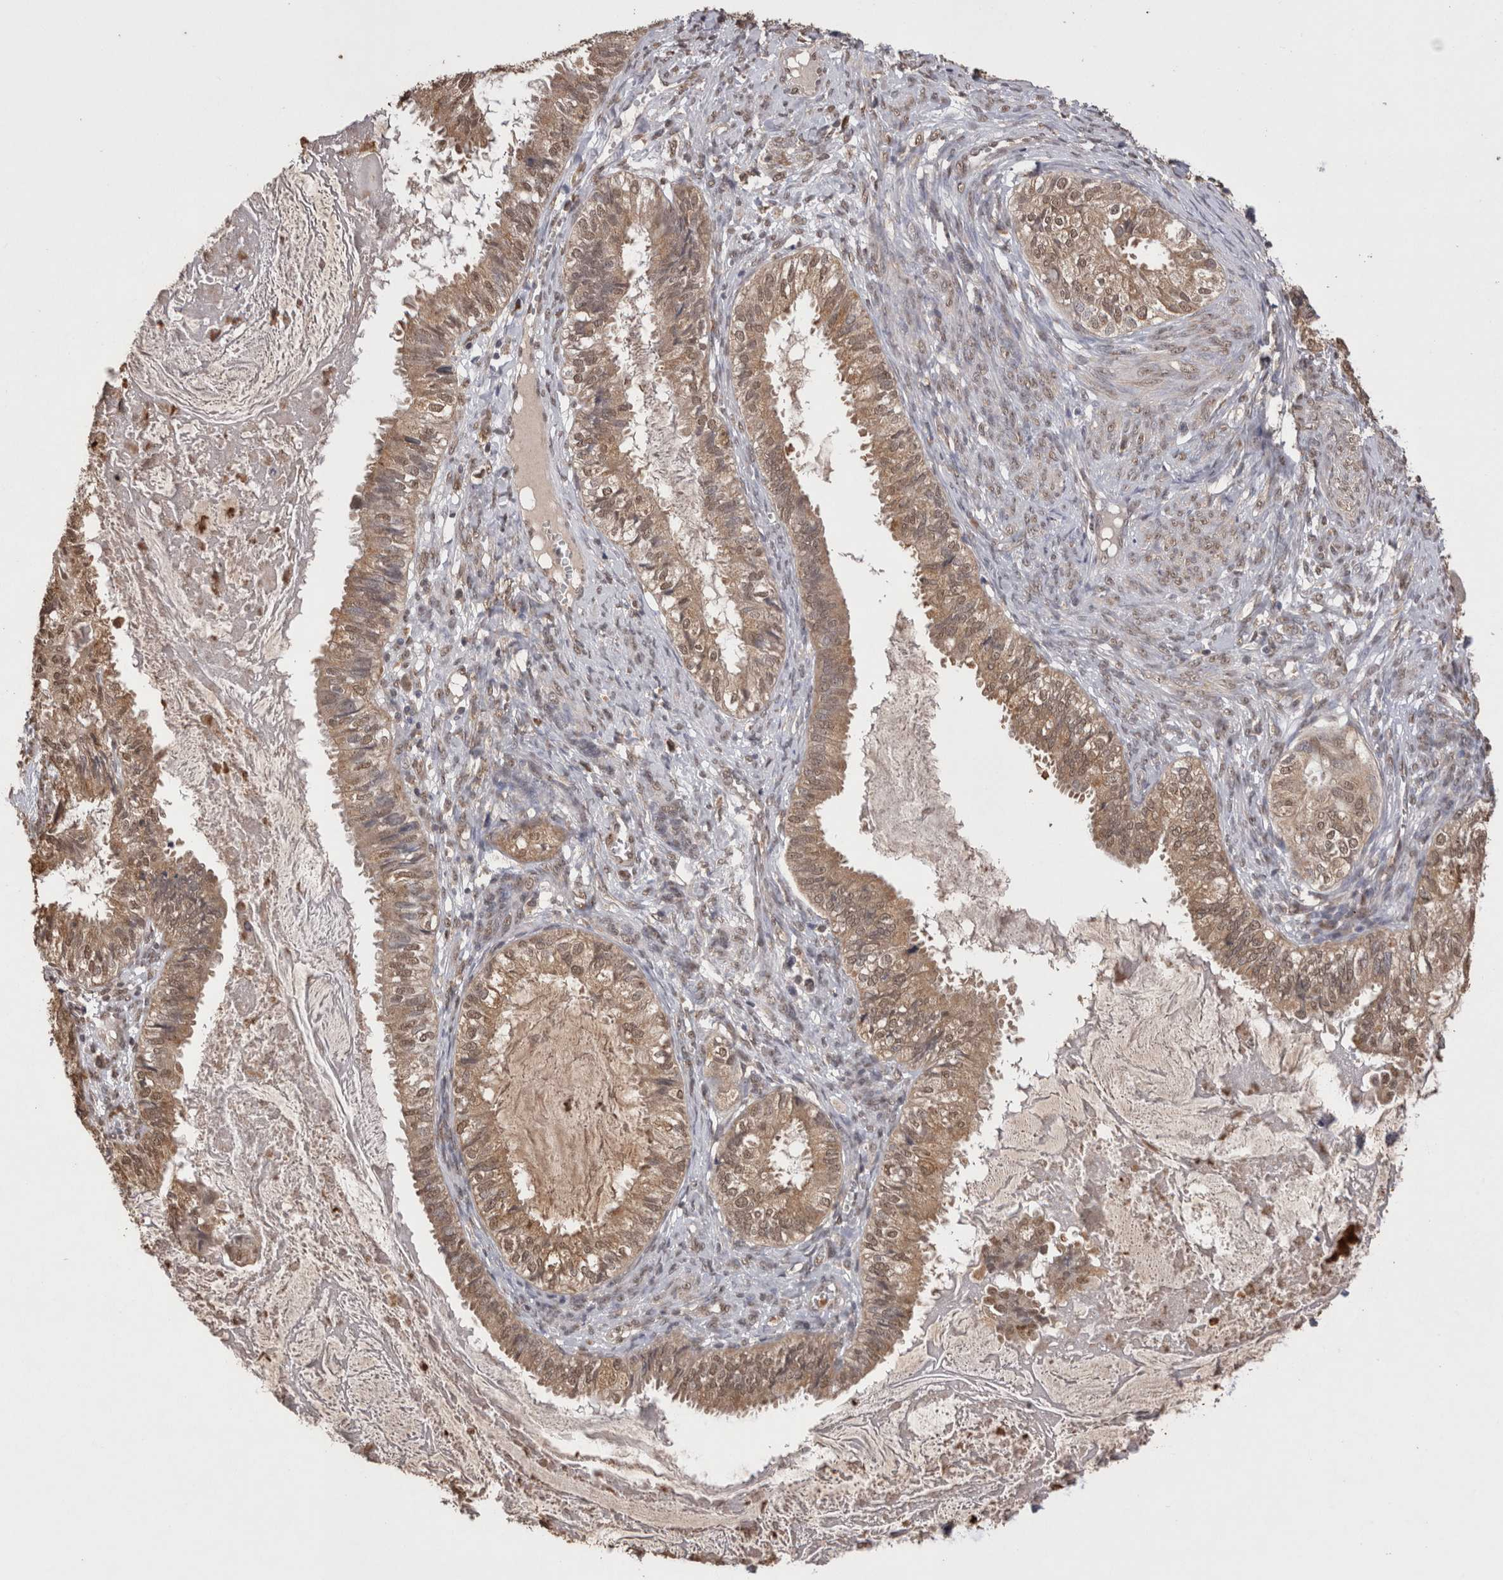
{"staining": {"intensity": "moderate", "quantity": ">75%", "location": "cytoplasmic/membranous,nuclear"}, "tissue": "cervical cancer", "cell_type": "Tumor cells", "image_type": "cancer", "snomed": [{"axis": "morphology", "description": "Normal tissue, NOS"}, {"axis": "morphology", "description": "Adenocarcinoma, NOS"}, {"axis": "topography", "description": "Cervix"}, {"axis": "topography", "description": "Endometrium"}], "caption": "The immunohistochemical stain shows moderate cytoplasmic/membranous and nuclear positivity in tumor cells of cervical cancer tissue. Ihc stains the protein in brown and the nuclei are stained blue.", "gene": "GRK5", "patient": {"sex": "female", "age": 86}}